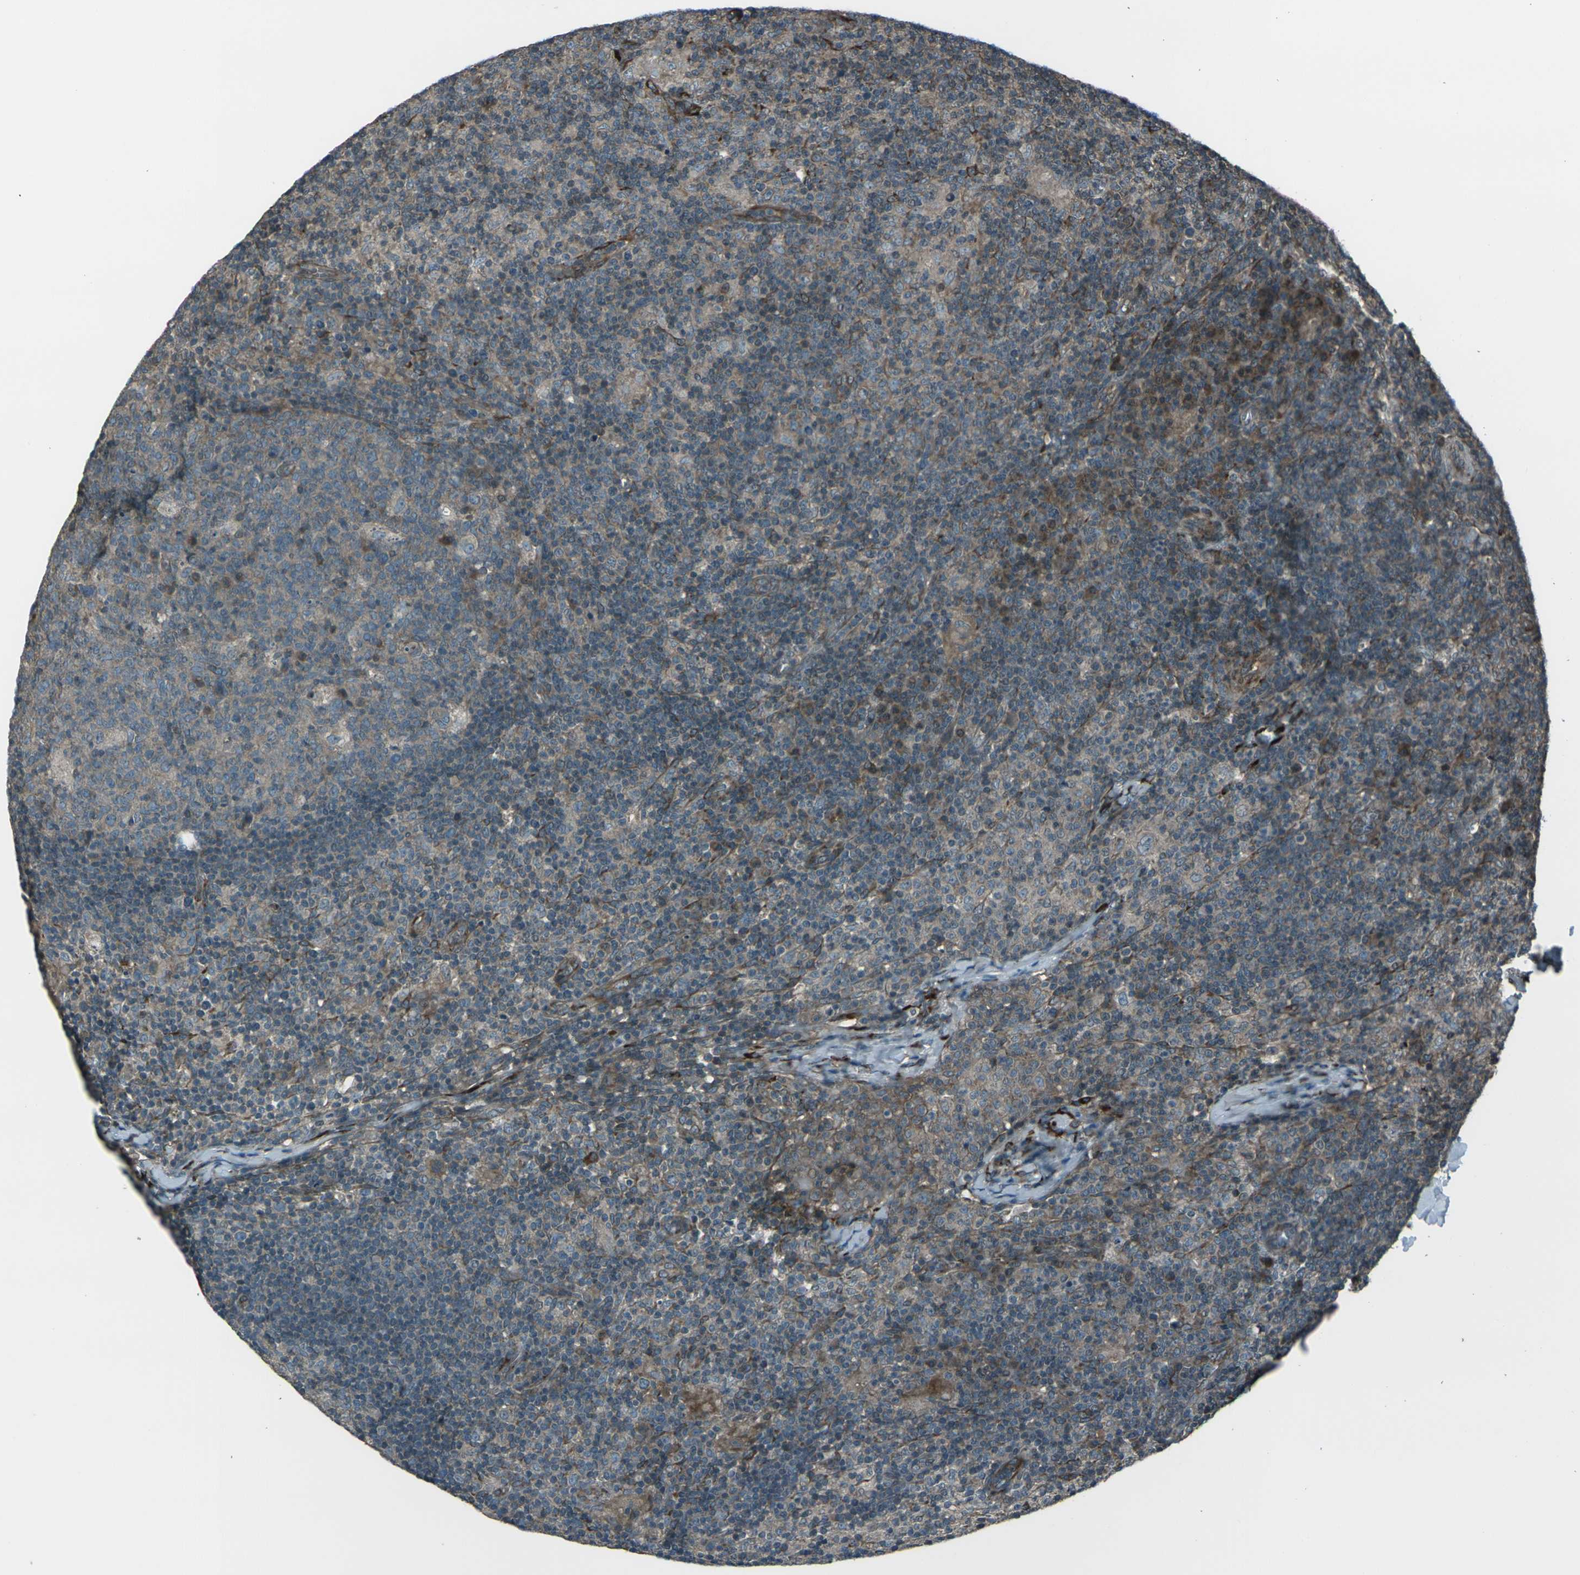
{"staining": {"intensity": "weak", "quantity": ">75%", "location": "cytoplasmic/membranous"}, "tissue": "lymph node", "cell_type": "Germinal center cells", "image_type": "normal", "snomed": [{"axis": "morphology", "description": "Normal tissue, NOS"}, {"axis": "morphology", "description": "Inflammation, NOS"}, {"axis": "topography", "description": "Lymph node"}], "caption": "Lymph node stained with immunohistochemistry (IHC) shows weak cytoplasmic/membranous expression in approximately >75% of germinal center cells.", "gene": "LSMEM1", "patient": {"sex": "male", "age": 55}}